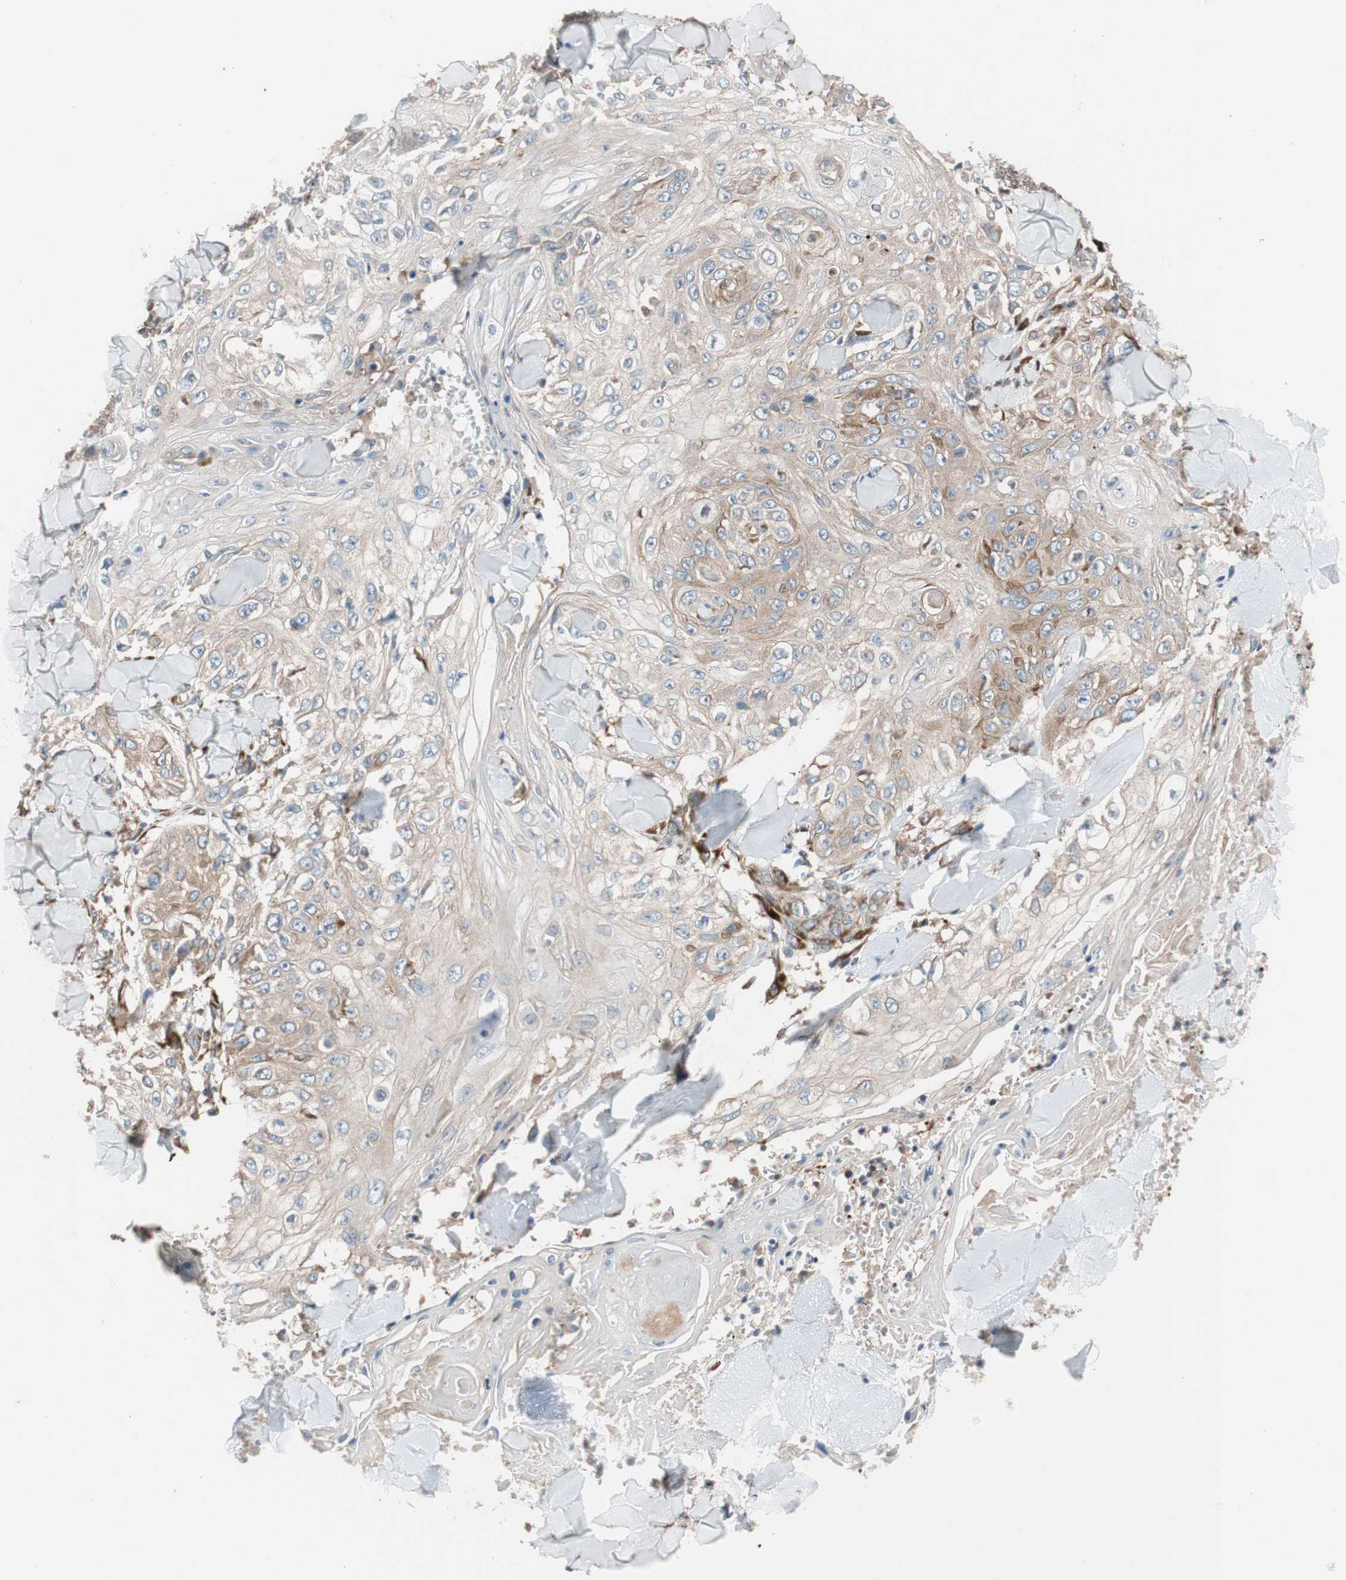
{"staining": {"intensity": "moderate", "quantity": "25%-75%", "location": "cytoplasmic/membranous"}, "tissue": "skin cancer", "cell_type": "Tumor cells", "image_type": "cancer", "snomed": [{"axis": "morphology", "description": "Squamous cell carcinoma, NOS"}, {"axis": "topography", "description": "Skin"}], "caption": "Immunohistochemistry (IHC) histopathology image of neoplastic tissue: human skin cancer stained using IHC exhibits medium levels of moderate protein expression localized specifically in the cytoplasmic/membranous of tumor cells, appearing as a cytoplasmic/membranous brown color.", "gene": "FAAH", "patient": {"sex": "male", "age": 86}}